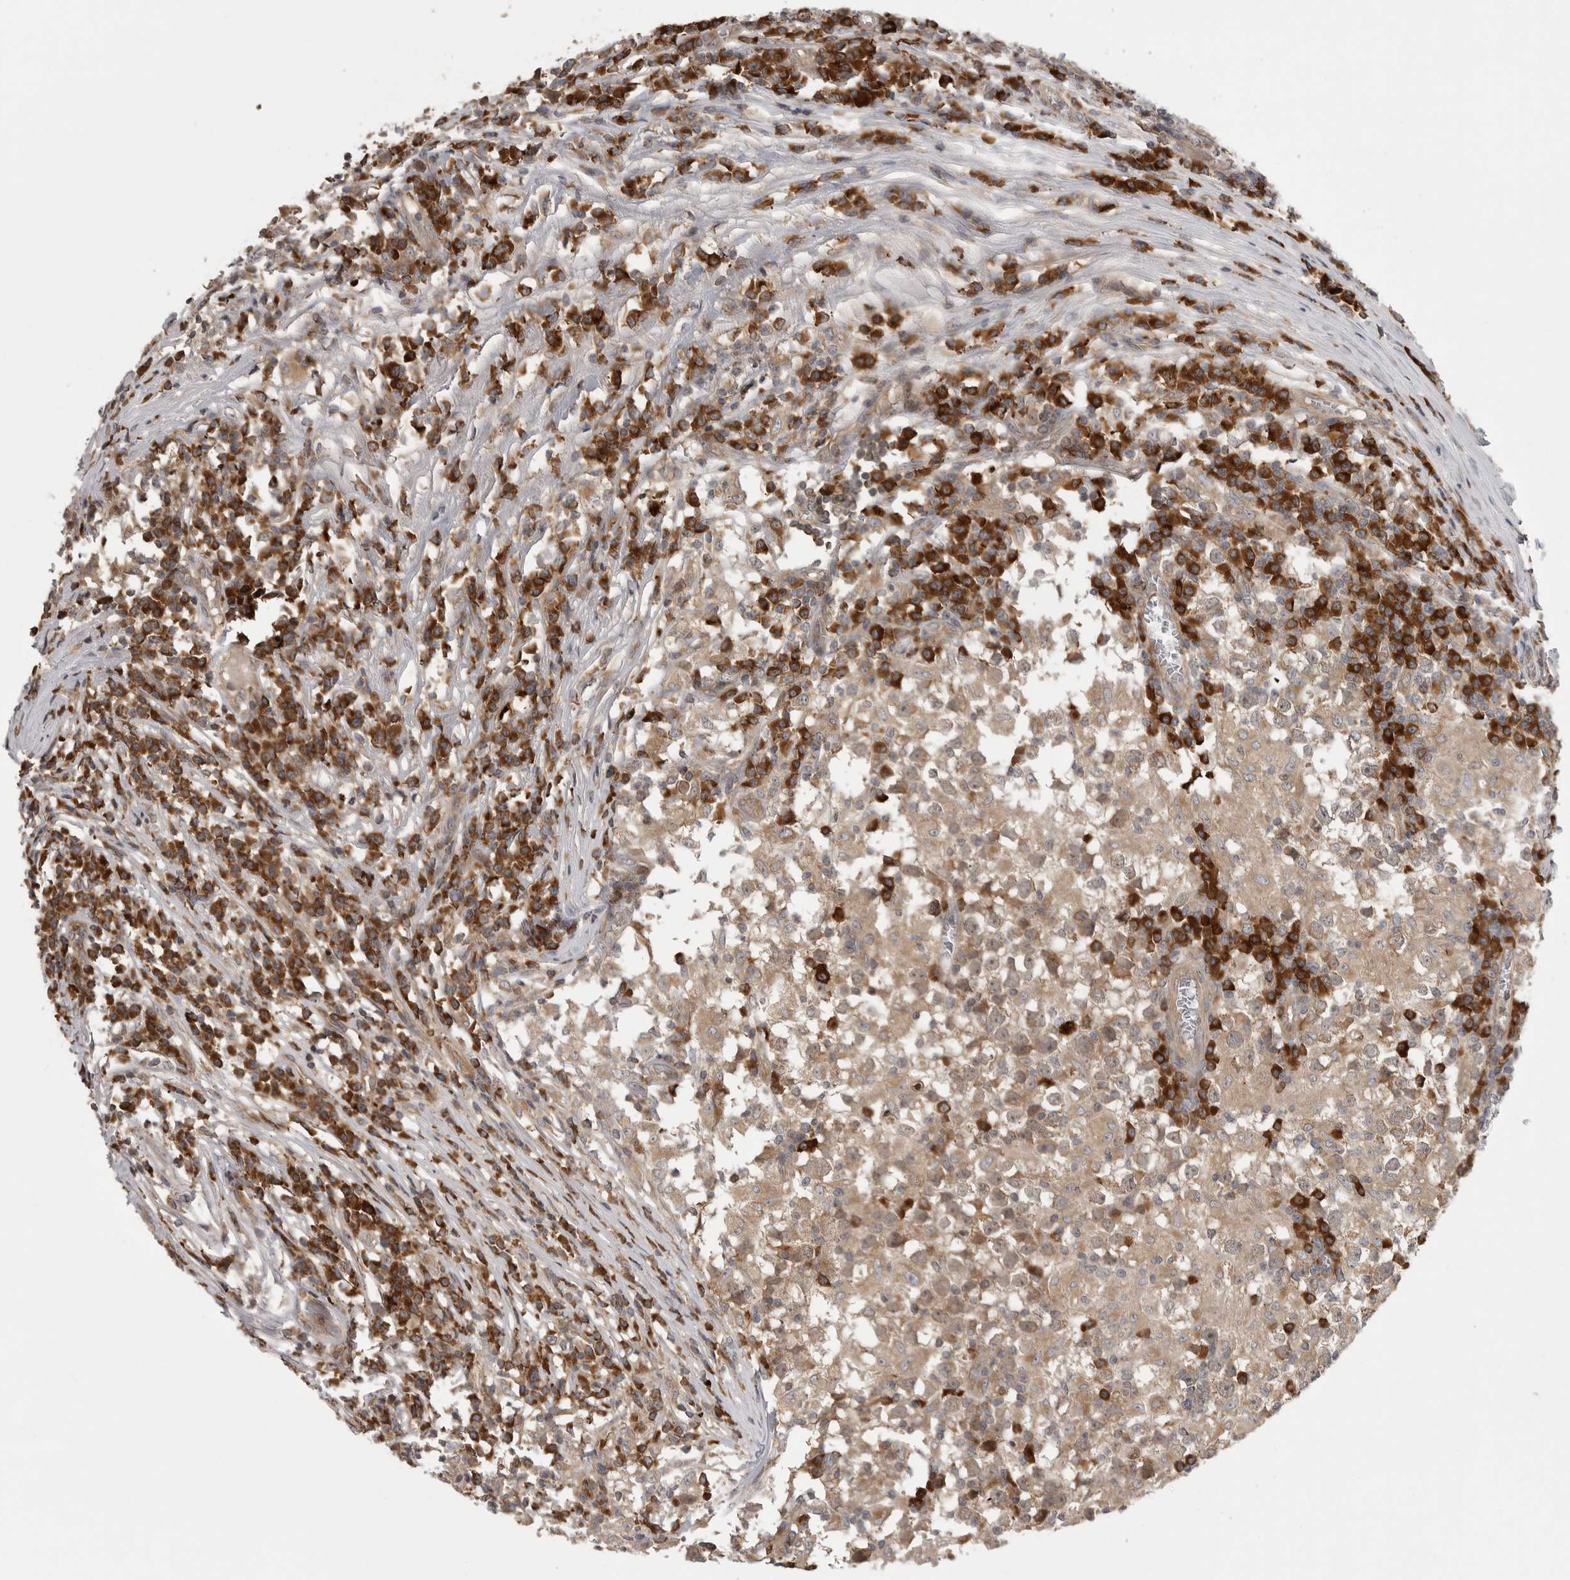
{"staining": {"intensity": "moderate", "quantity": ">75%", "location": "cytoplasmic/membranous"}, "tissue": "testis cancer", "cell_type": "Tumor cells", "image_type": "cancer", "snomed": [{"axis": "morphology", "description": "Seminoma, NOS"}, {"axis": "topography", "description": "Testis"}], "caption": "Moderate cytoplasmic/membranous staining for a protein is seen in approximately >75% of tumor cells of testis cancer (seminoma) using immunohistochemistry.", "gene": "OXR1", "patient": {"sex": "male", "age": 65}}